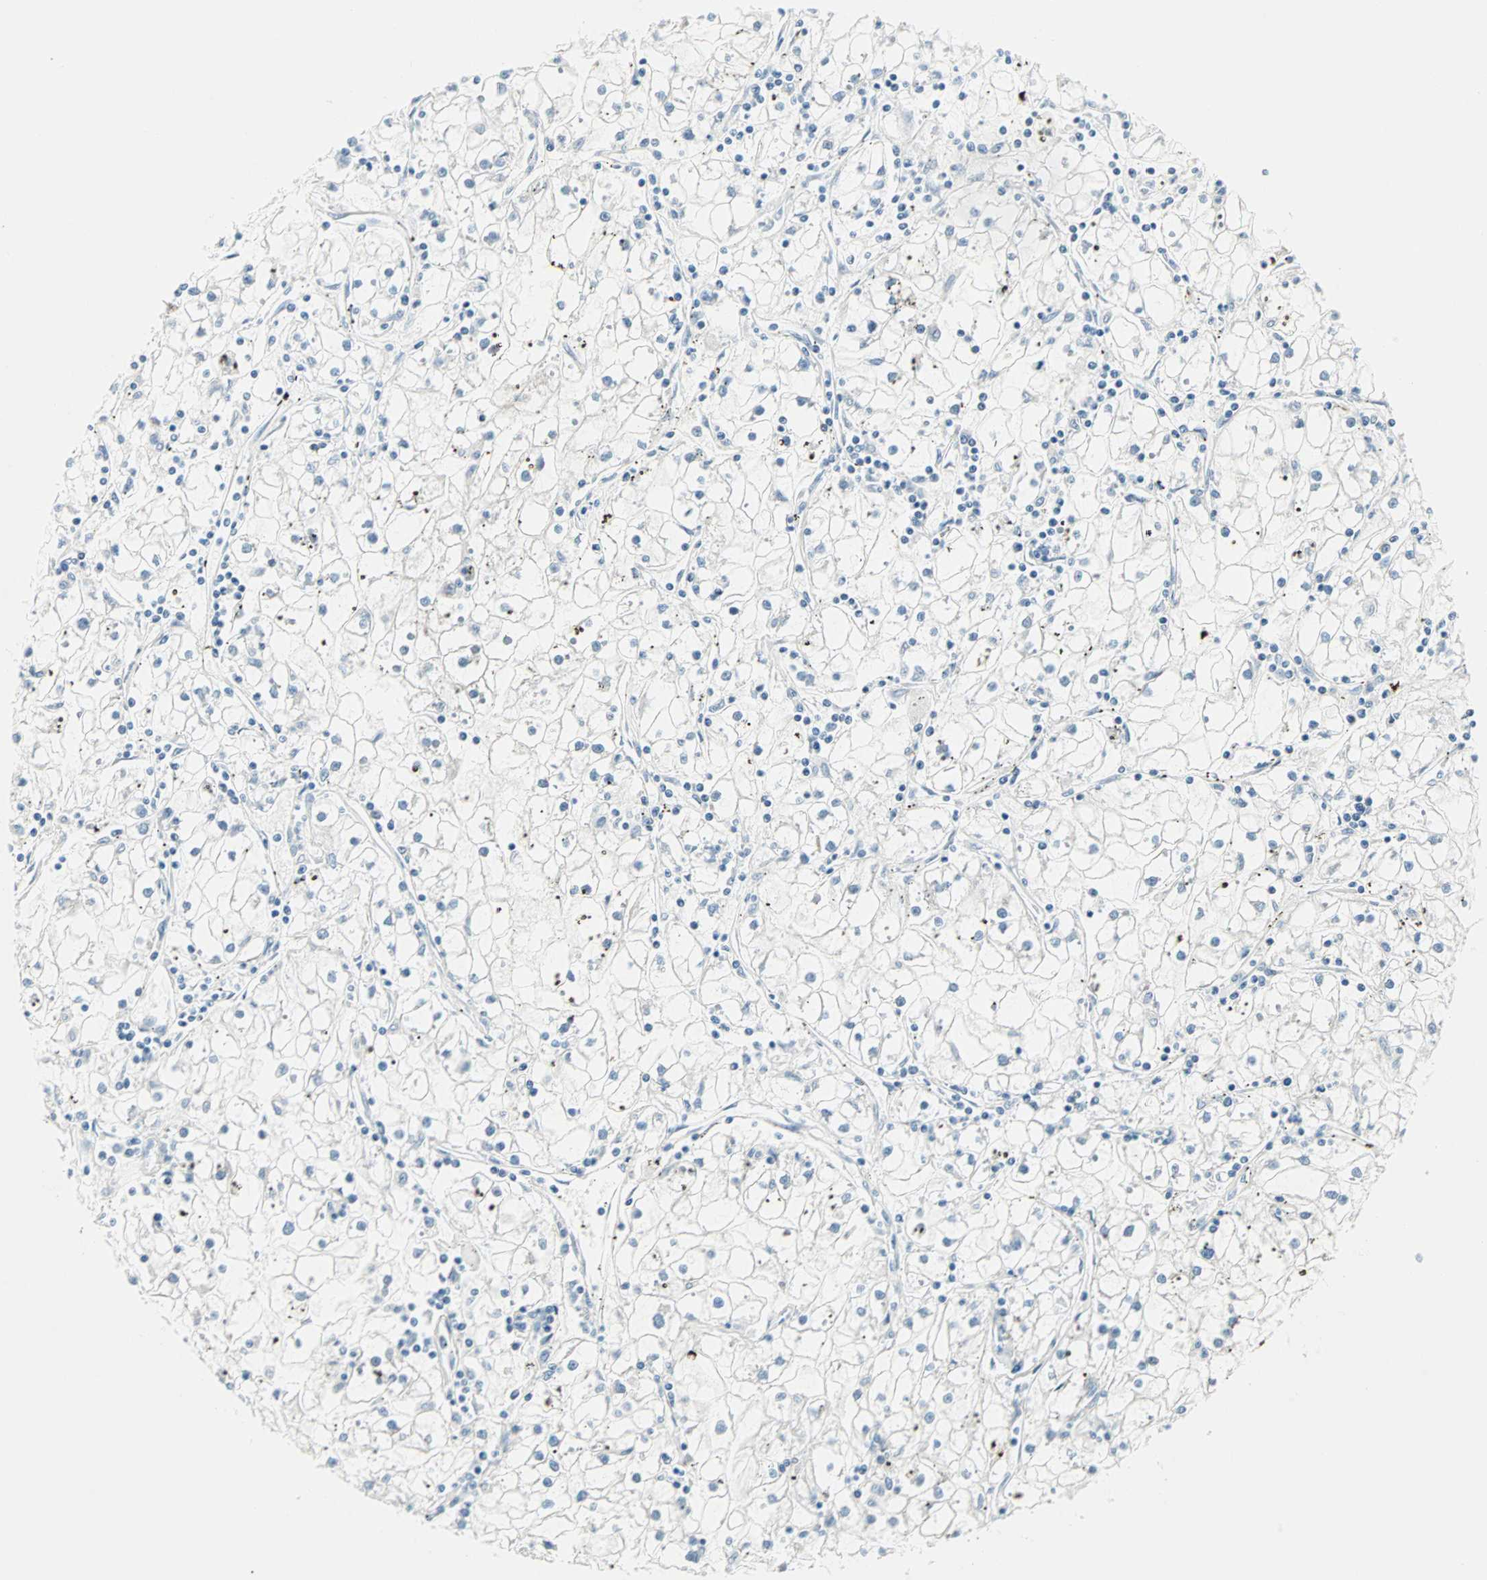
{"staining": {"intensity": "negative", "quantity": "none", "location": "none"}, "tissue": "renal cancer", "cell_type": "Tumor cells", "image_type": "cancer", "snomed": [{"axis": "morphology", "description": "Adenocarcinoma, NOS"}, {"axis": "topography", "description": "Kidney"}], "caption": "IHC micrograph of neoplastic tissue: renal adenocarcinoma stained with DAB (3,3'-diaminobenzidine) displays no significant protein positivity in tumor cells.", "gene": "SULT1C2", "patient": {"sex": "male", "age": 56}}